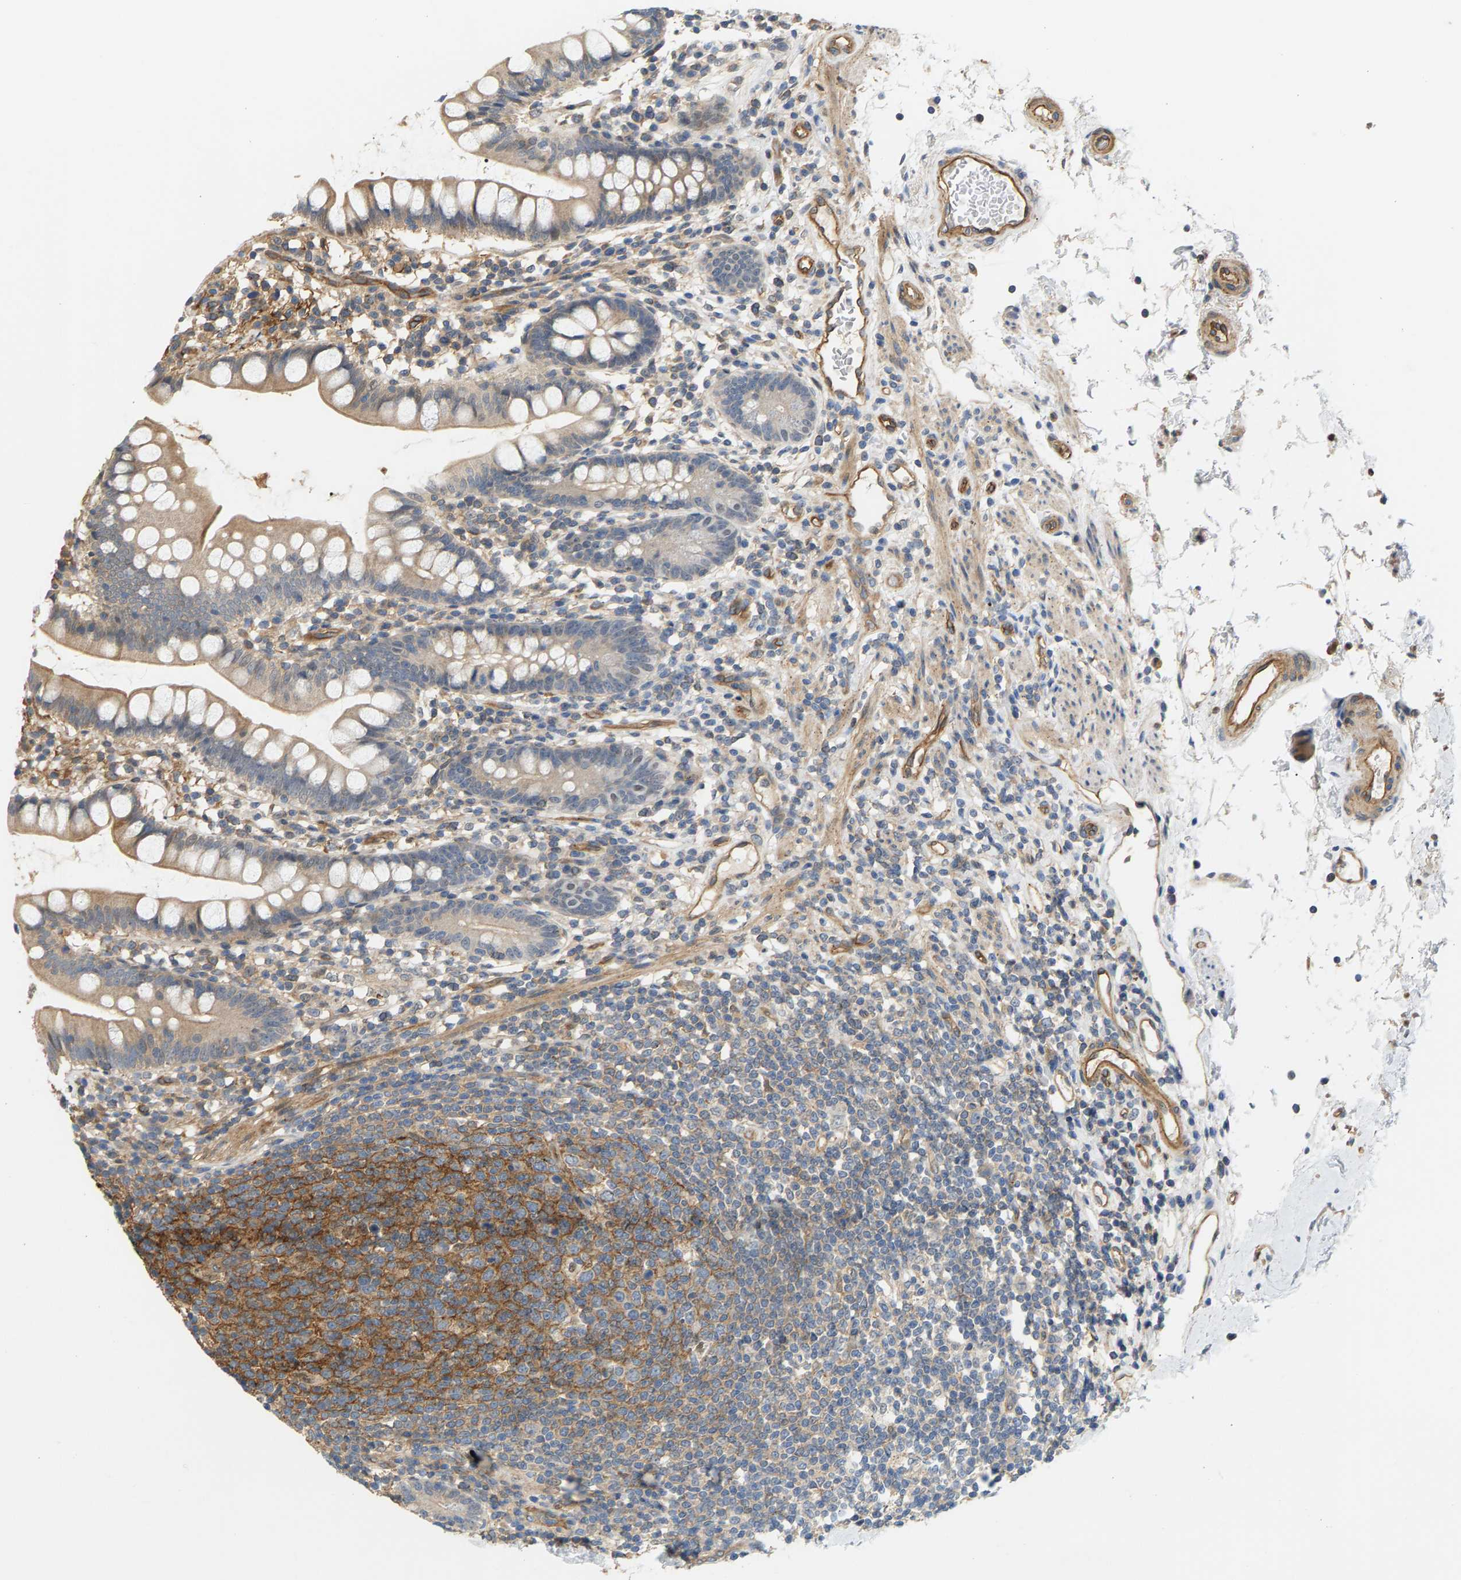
{"staining": {"intensity": "weak", "quantity": "<25%", "location": "cytoplasmic/membranous"}, "tissue": "small intestine", "cell_type": "Glandular cells", "image_type": "normal", "snomed": [{"axis": "morphology", "description": "Normal tissue, NOS"}, {"axis": "topography", "description": "Small intestine"}], "caption": "This image is of benign small intestine stained with immunohistochemistry (IHC) to label a protein in brown with the nuclei are counter-stained blue. There is no expression in glandular cells. The staining was performed using DAB (3,3'-diaminobenzidine) to visualize the protein expression in brown, while the nuclei were stained in blue with hematoxylin (Magnification: 20x).", "gene": "KRTAP27", "patient": {"sex": "female", "age": 84}}